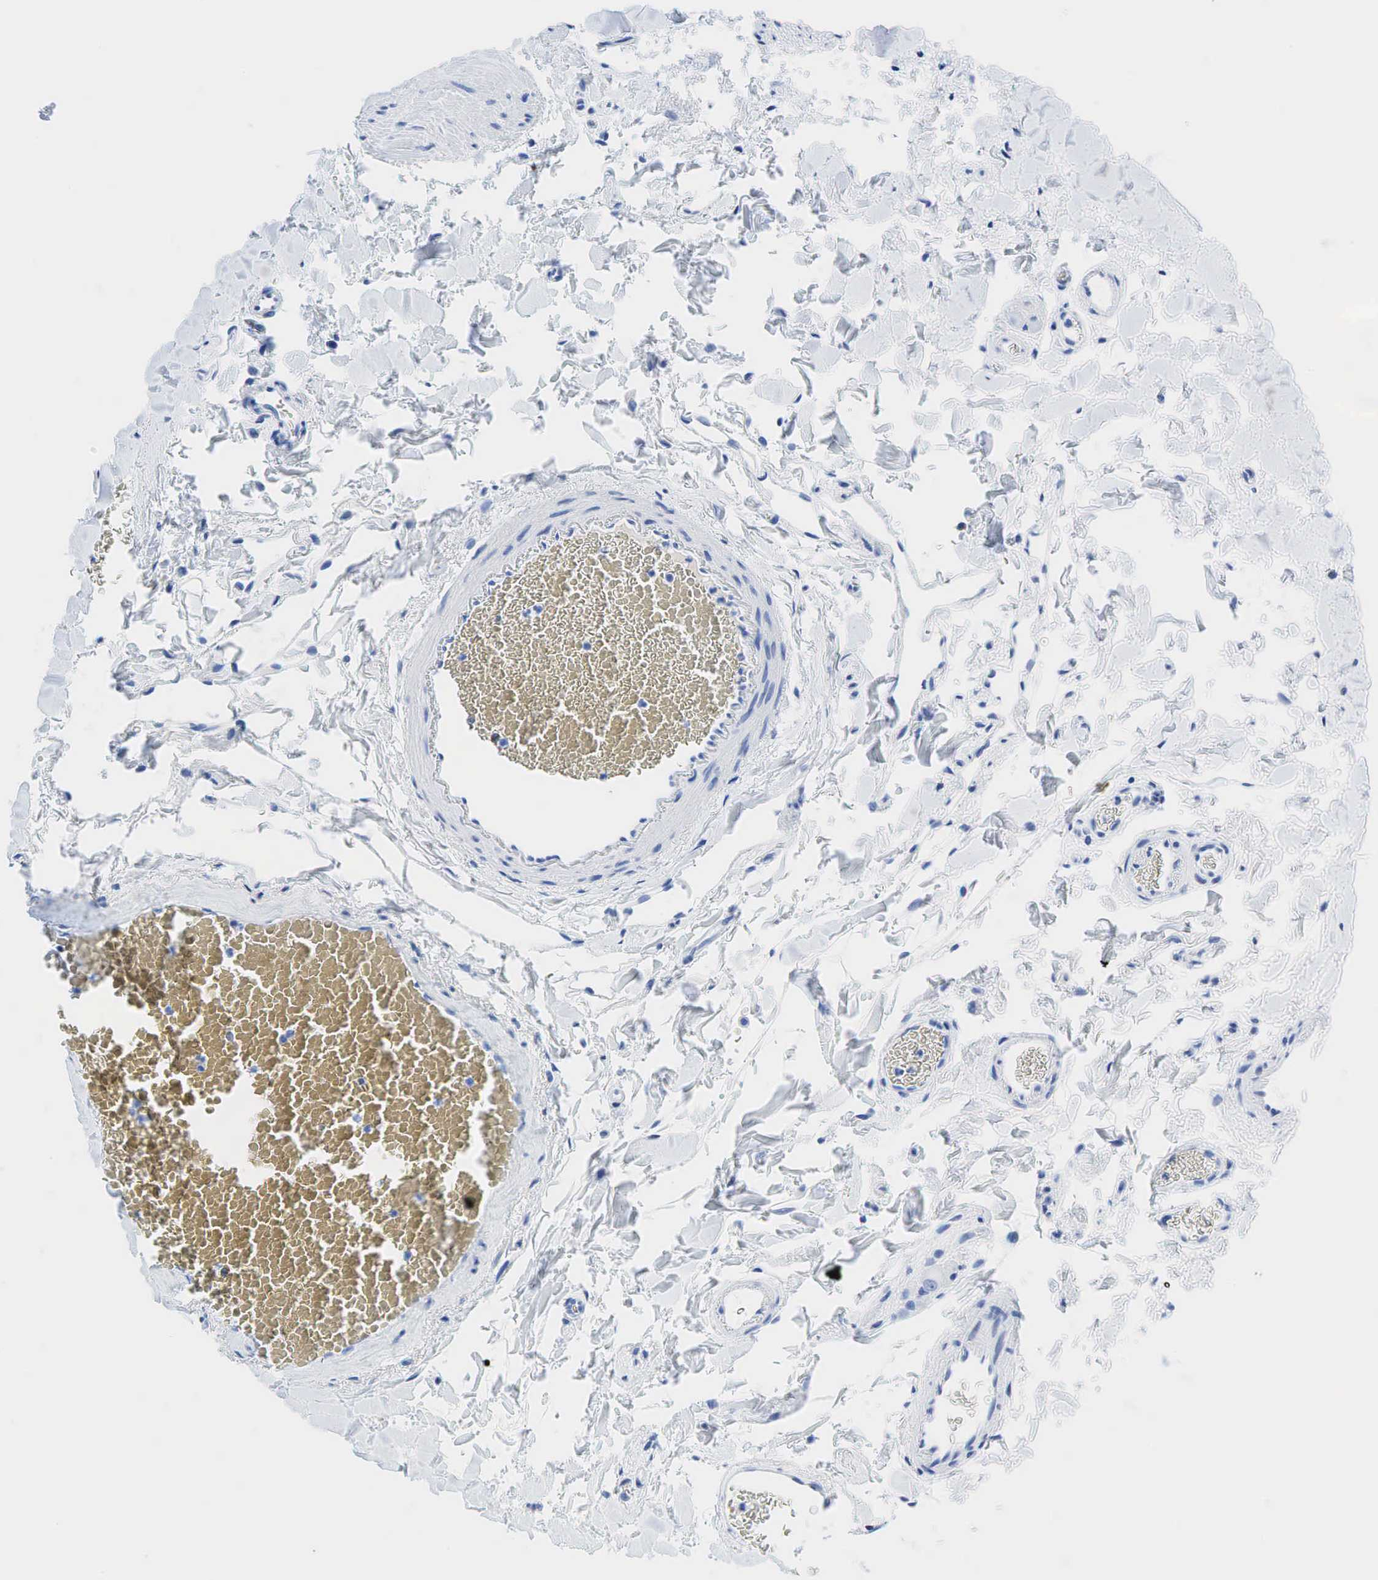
{"staining": {"intensity": "negative", "quantity": "none", "location": "none"}, "tissue": "duodenum", "cell_type": "Glandular cells", "image_type": "normal", "snomed": [{"axis": "morphology", "description": "Normal tissue, NOS"}, {"axis": "topography", "description": "Duodenum"}], "caption": "Image shows no protein positivity in glandular cells of unremarkable duodenum.", "gene": "INHA", "patient": {"sex": "male", "age": 70}}